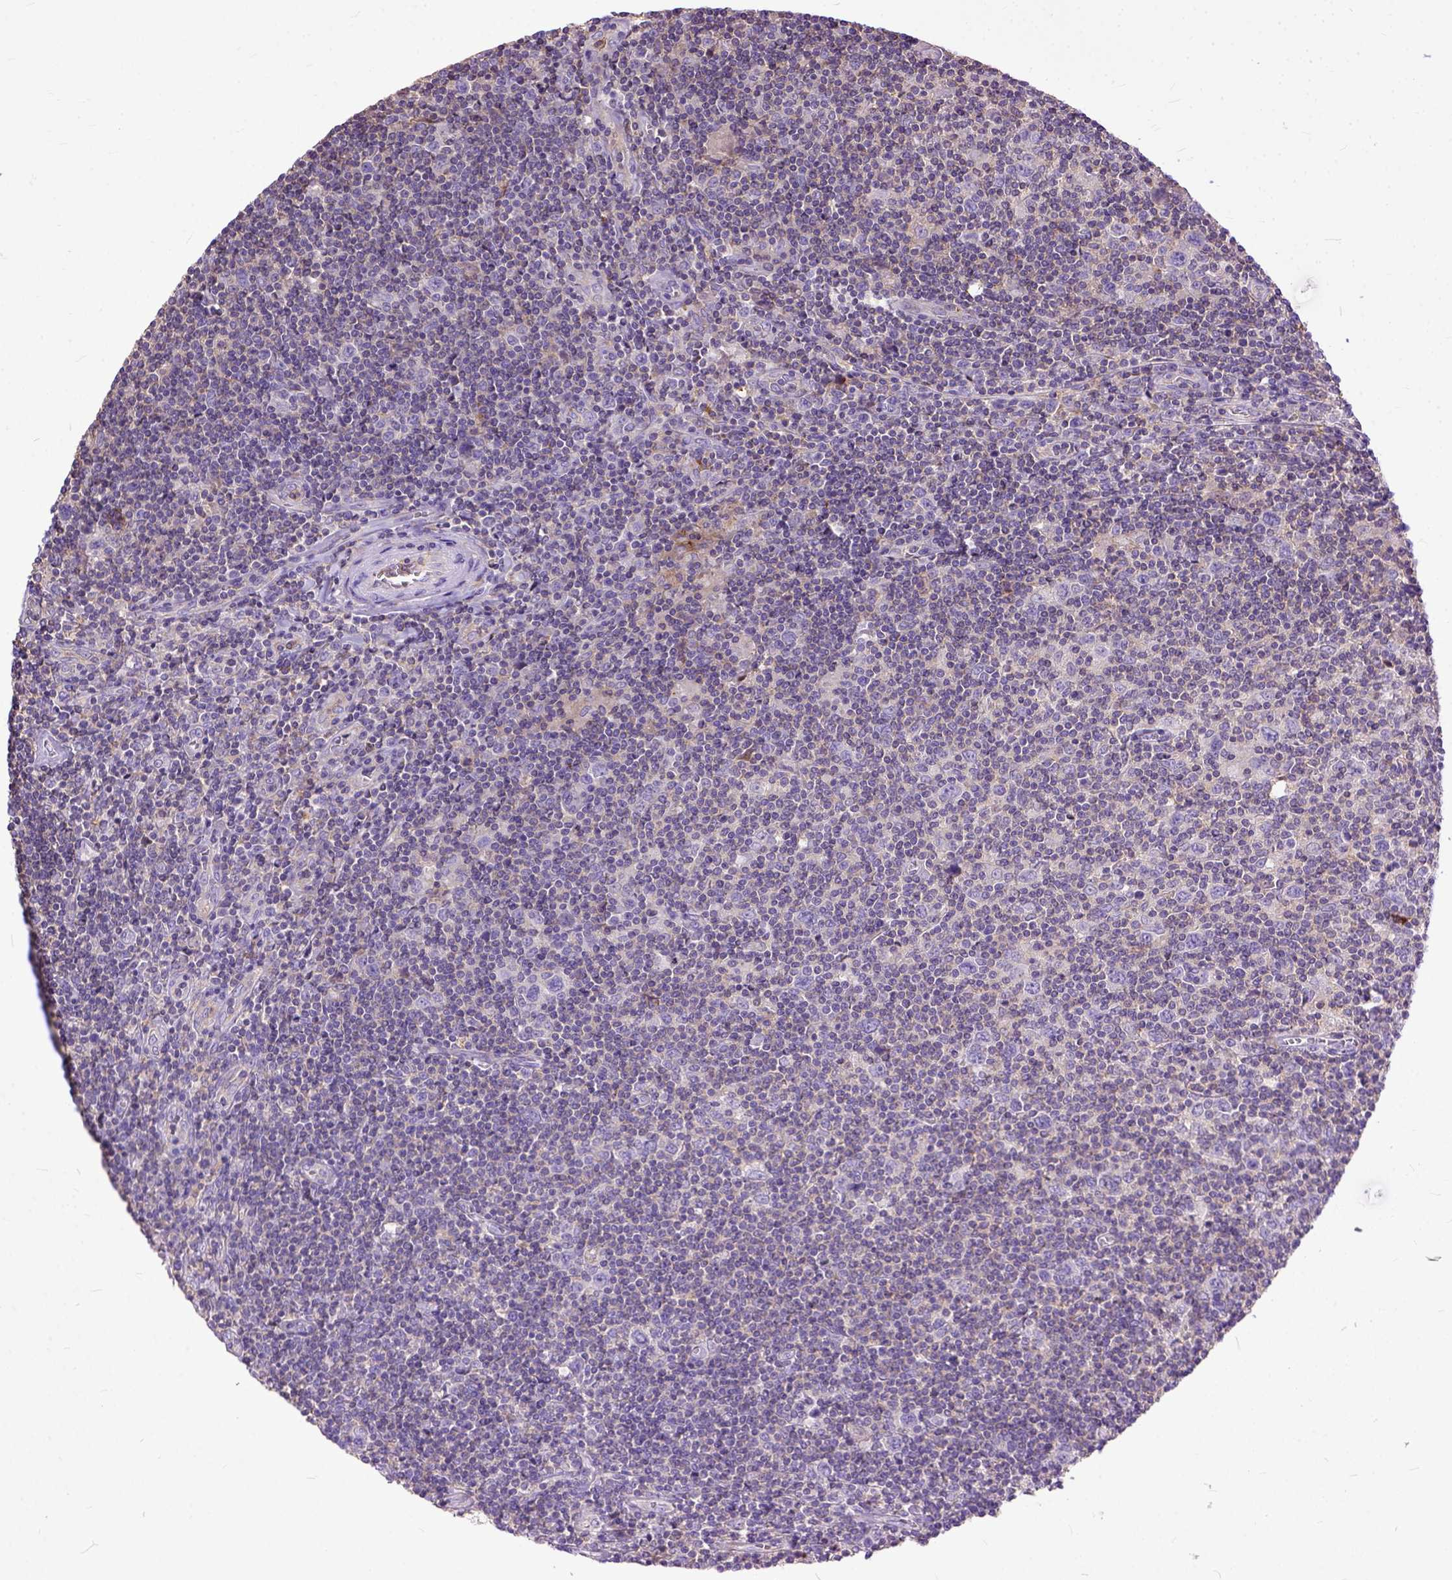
{"staining": {"intensity": "weak", "quantity": "<25%", "location": "cytoplasmic/membranous"}, "tissue": "lymphoma", "cell_type": "Tumor cells", "image_type": "cancer", "snomed": [{"axis": "morphology", "description": "Hodgkin's disease, NOS"}, {"axis": "topography", "description": "Lymph node"}], "caption": "Immunohistochemistry photomicrograph of neoplastic tissue: lymphoma stained with DAB (3,3'-diaminobenzidine) shows no significant protein positivity in tumor cells.", "gene": "NAMPT", "patient": {"sex": "male", "age": 40}}